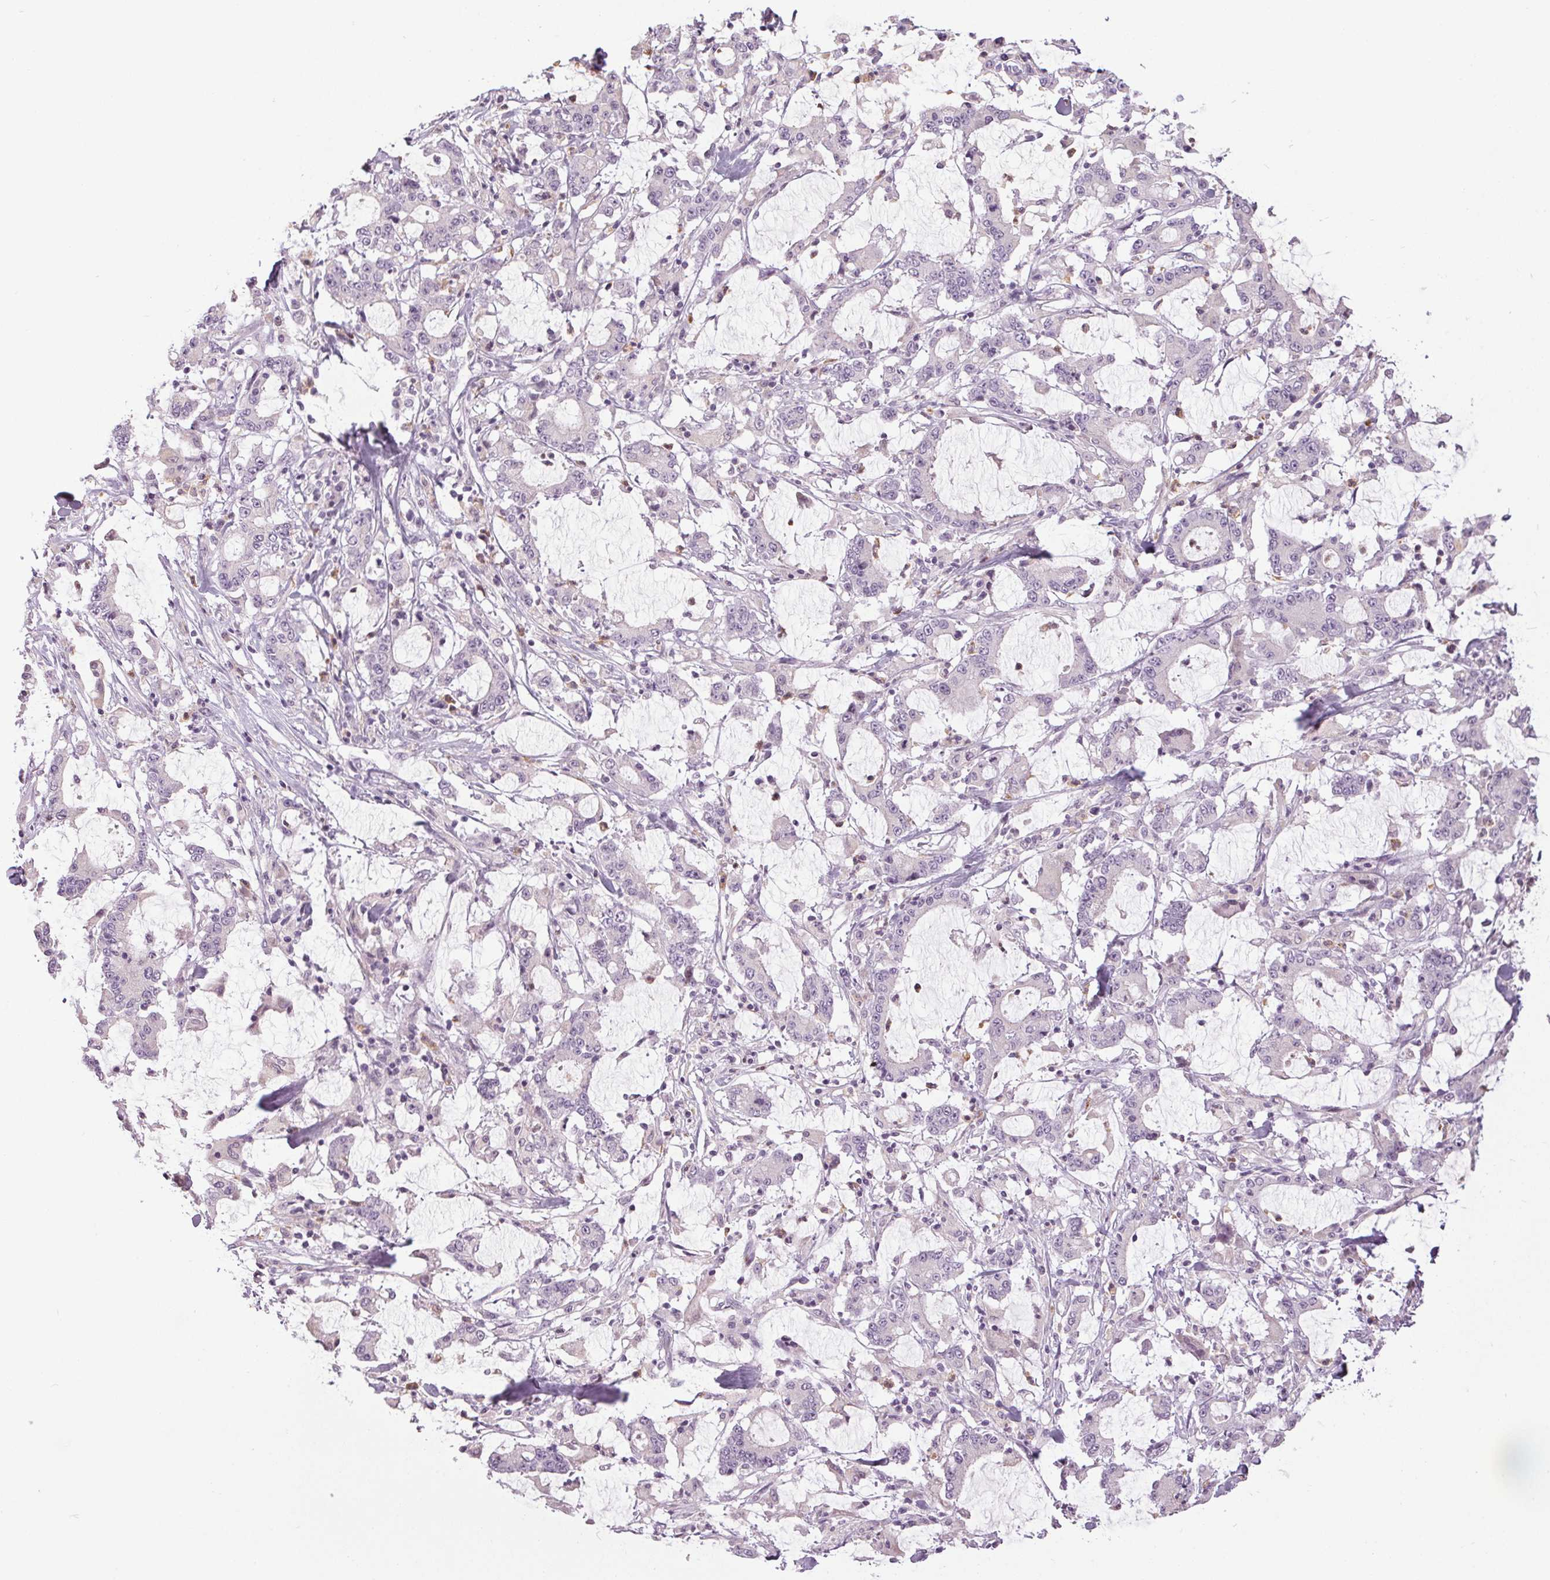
{"staining": {"intensity": "negative", "quantity": "none", "location": "none"}, "tissue": "stomach cancer", "cell_type": "Tumor cells", "image_type": "cancer", "snomed": [{"axis": "morphology", "description": "Adenocarcinoma, NOS"}, {"axis": "topography", "description": "Stomach, upper"}], "caption": "A high-resolution micrograph shows IHC staining of stomach adenocarcinoma, which exhibits no significant staining in tumor cells.", "gene": "SMIM6", "patient": {"sex": "male", "age": 68}}